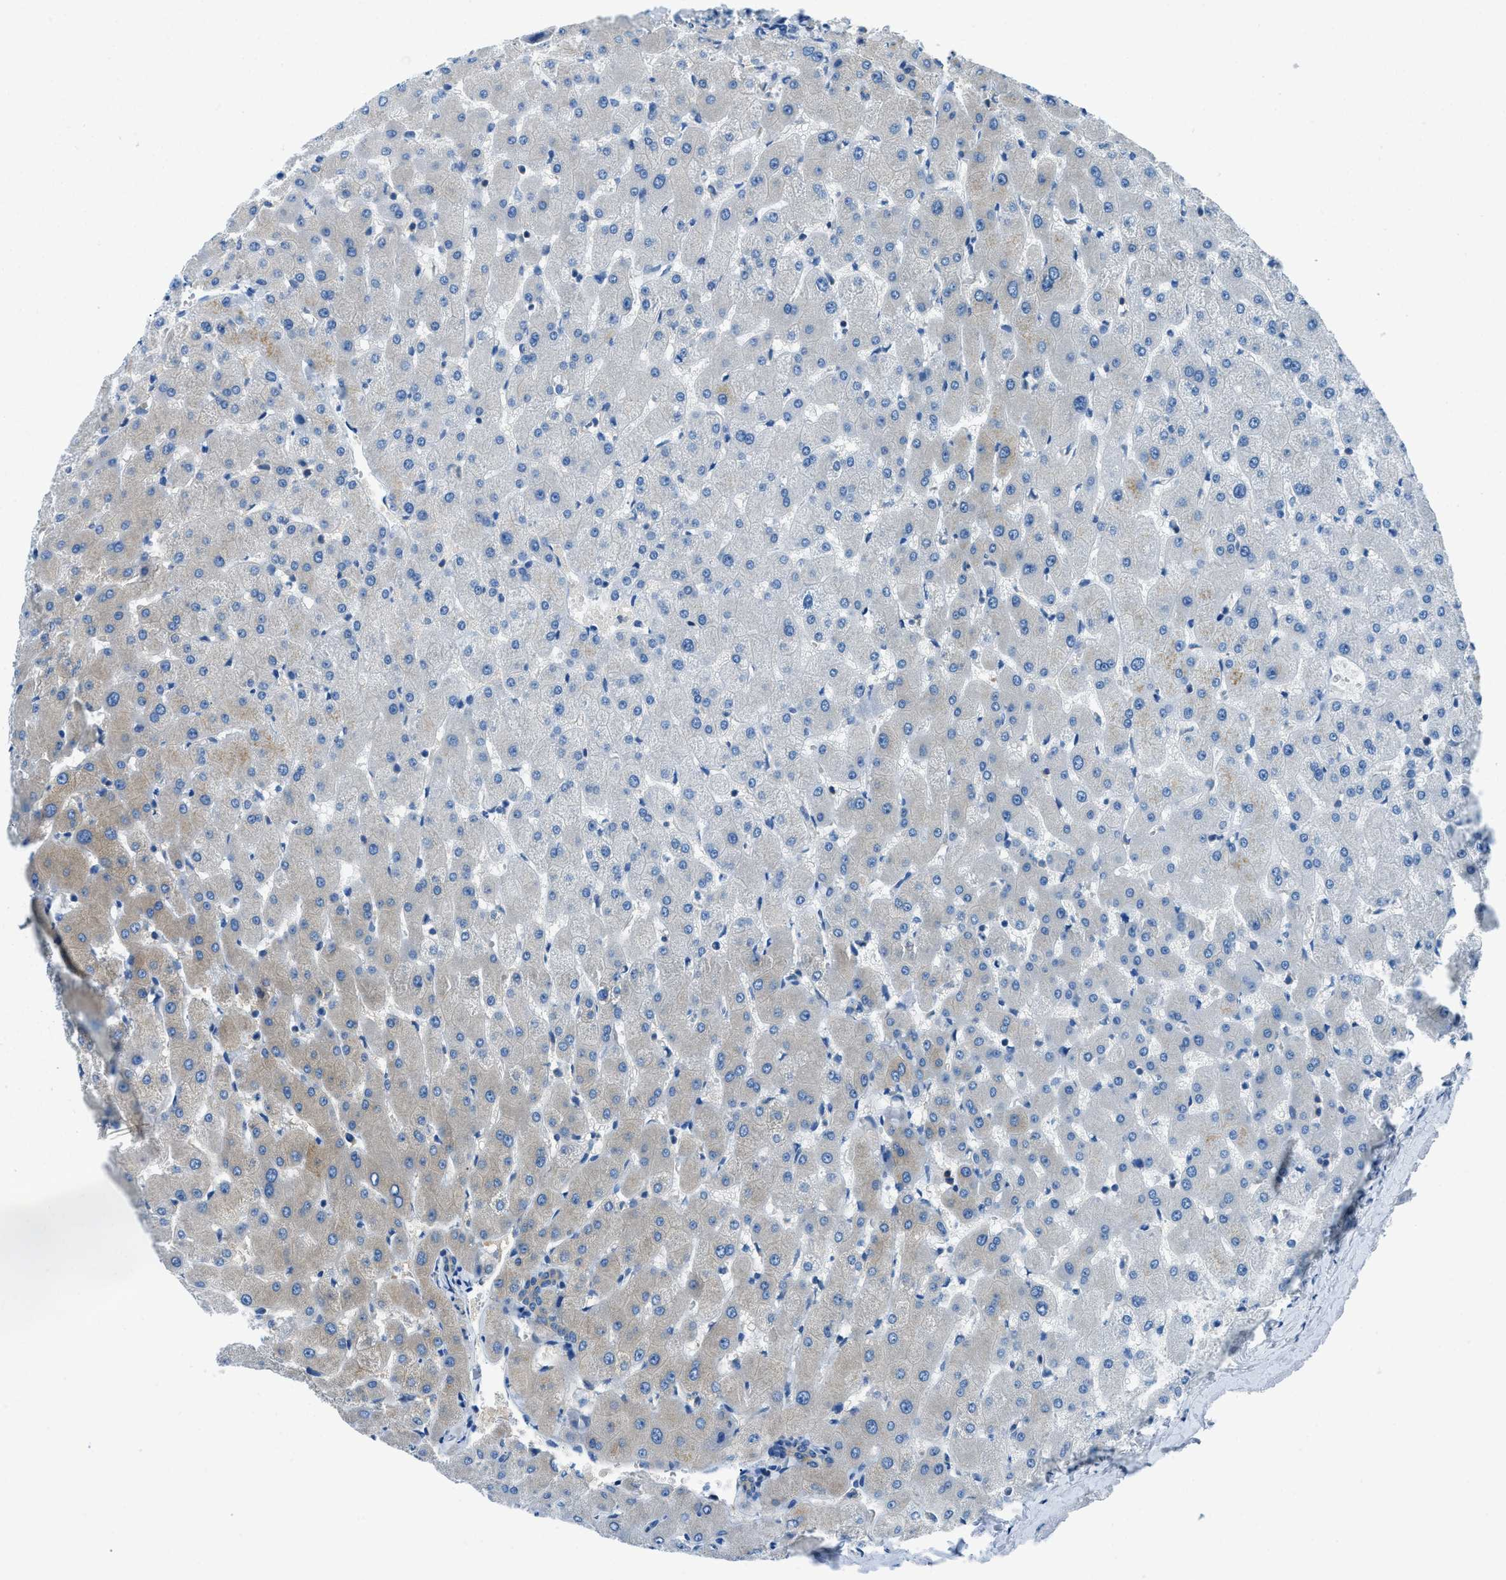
{"staining": {"intensity": "weak", "quantity": "25%-75%", "location": "cytoplasmic/membranous"}, "tissue": "liver", "cell_type": "Cholangiocytes", "image_type": "normal", "snomed": [{"axis": "morphology", "description": "Normal tissue, NOS"}, {"axis": "topography", "description": "Liver"}], "caption": "The photomicrograph shows staining of benign liver, revealing weak cytoplasmic/membranous protein expression (brown color) within cholangiocytes.", "gene": "SARS1", "patient": {"sex": "female", "age": 63}}